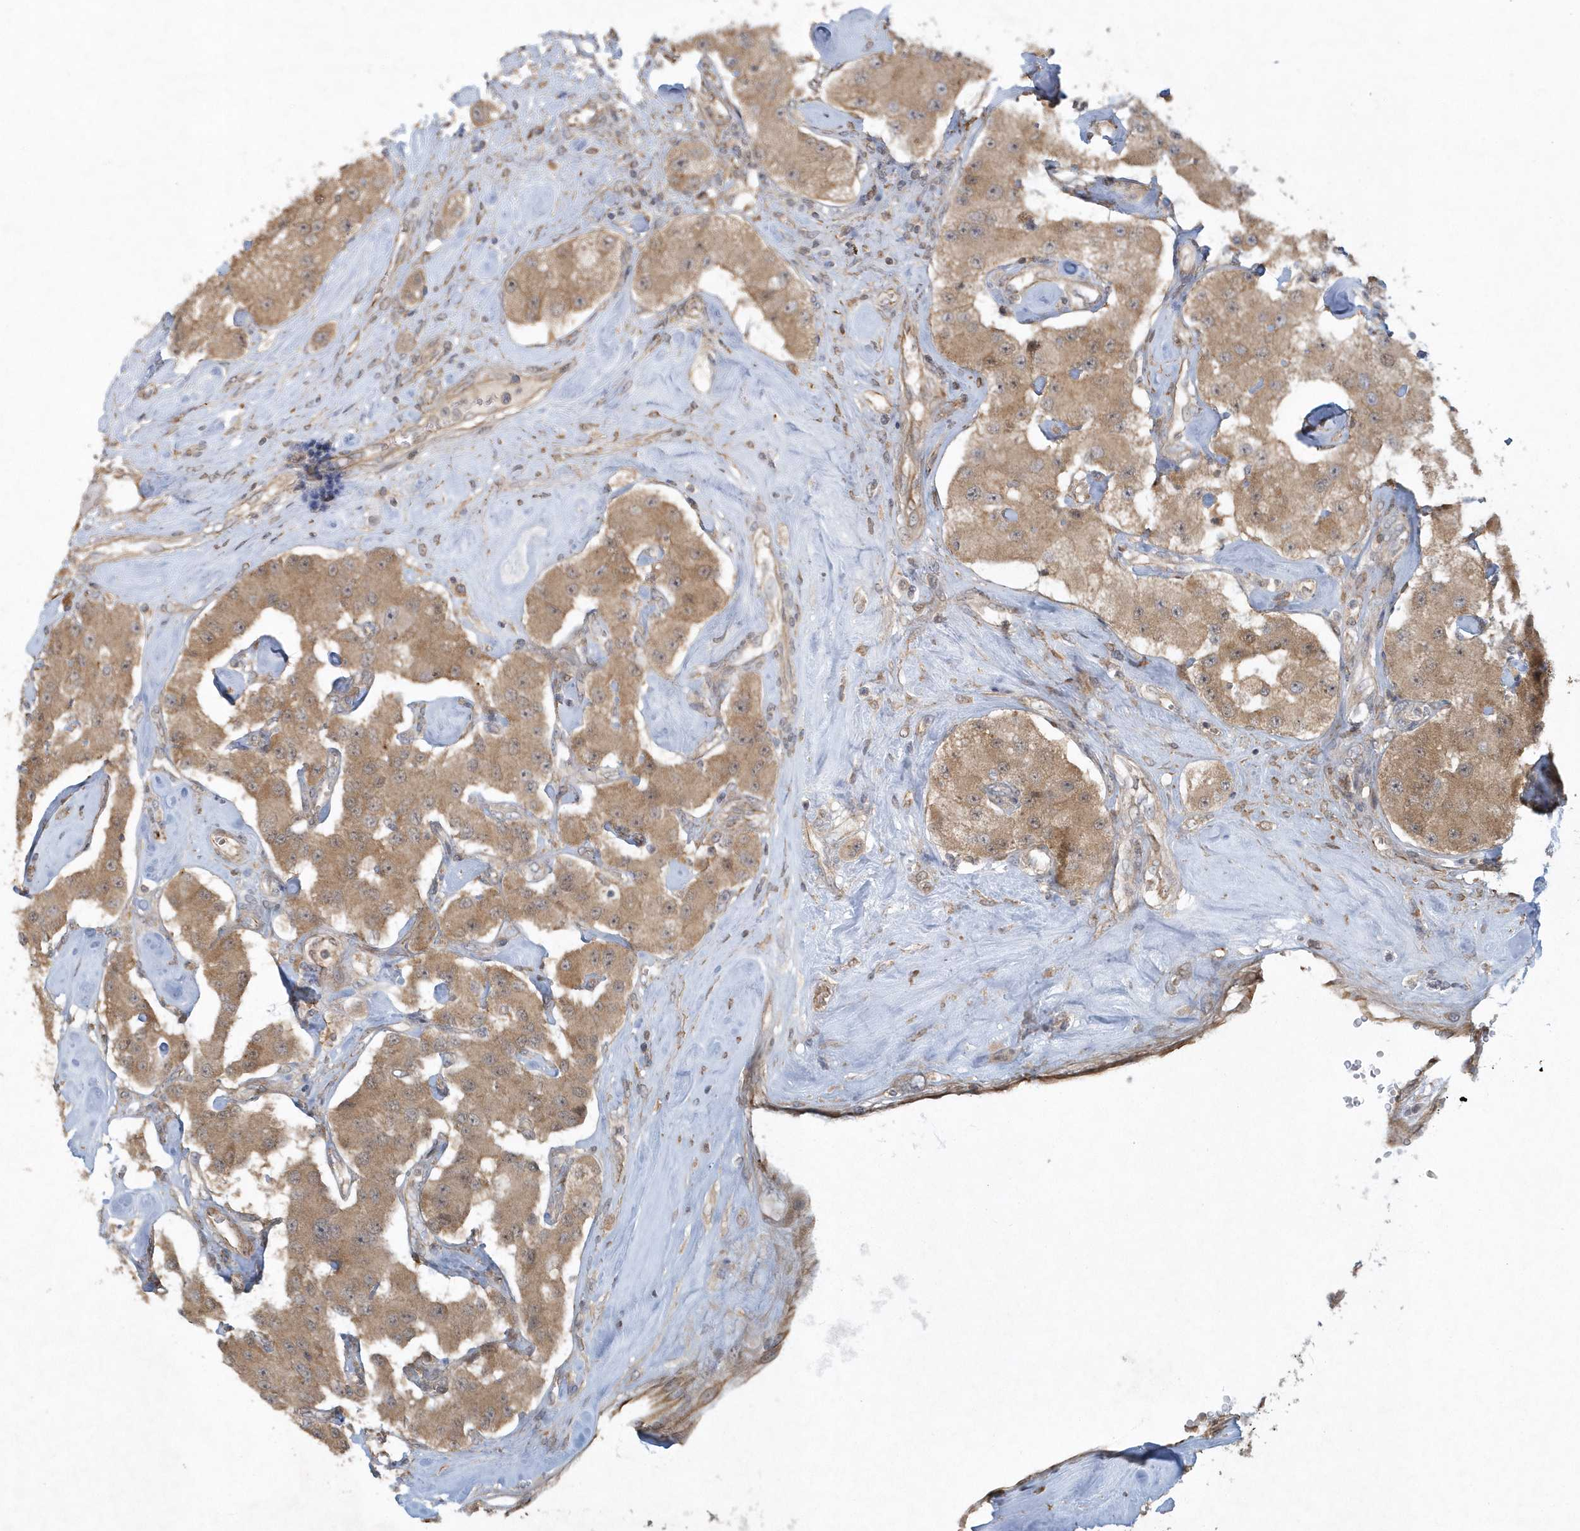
{"staining": {"intensity": "moderate", "quantity": ">75%", "location": "cytoplasmic/membranous"}, "tissue": "carcinoid", "cell_type": "Tumor cells", "image_type": "cancer", "snomed": [{"axis": "morphology", "description": "Carcinoid, malignant, NOS"}, {"axis": "topography", "description": "Pancreas"}], "caption": "Moderate cytoplasmic/membranous staining for a protein is seen in approximately >75% of tumor cells of carcinoid using immunohistochemistry (IHC).", "gene": "THG1L", "patient": {"sex": "male", "age": 41}}